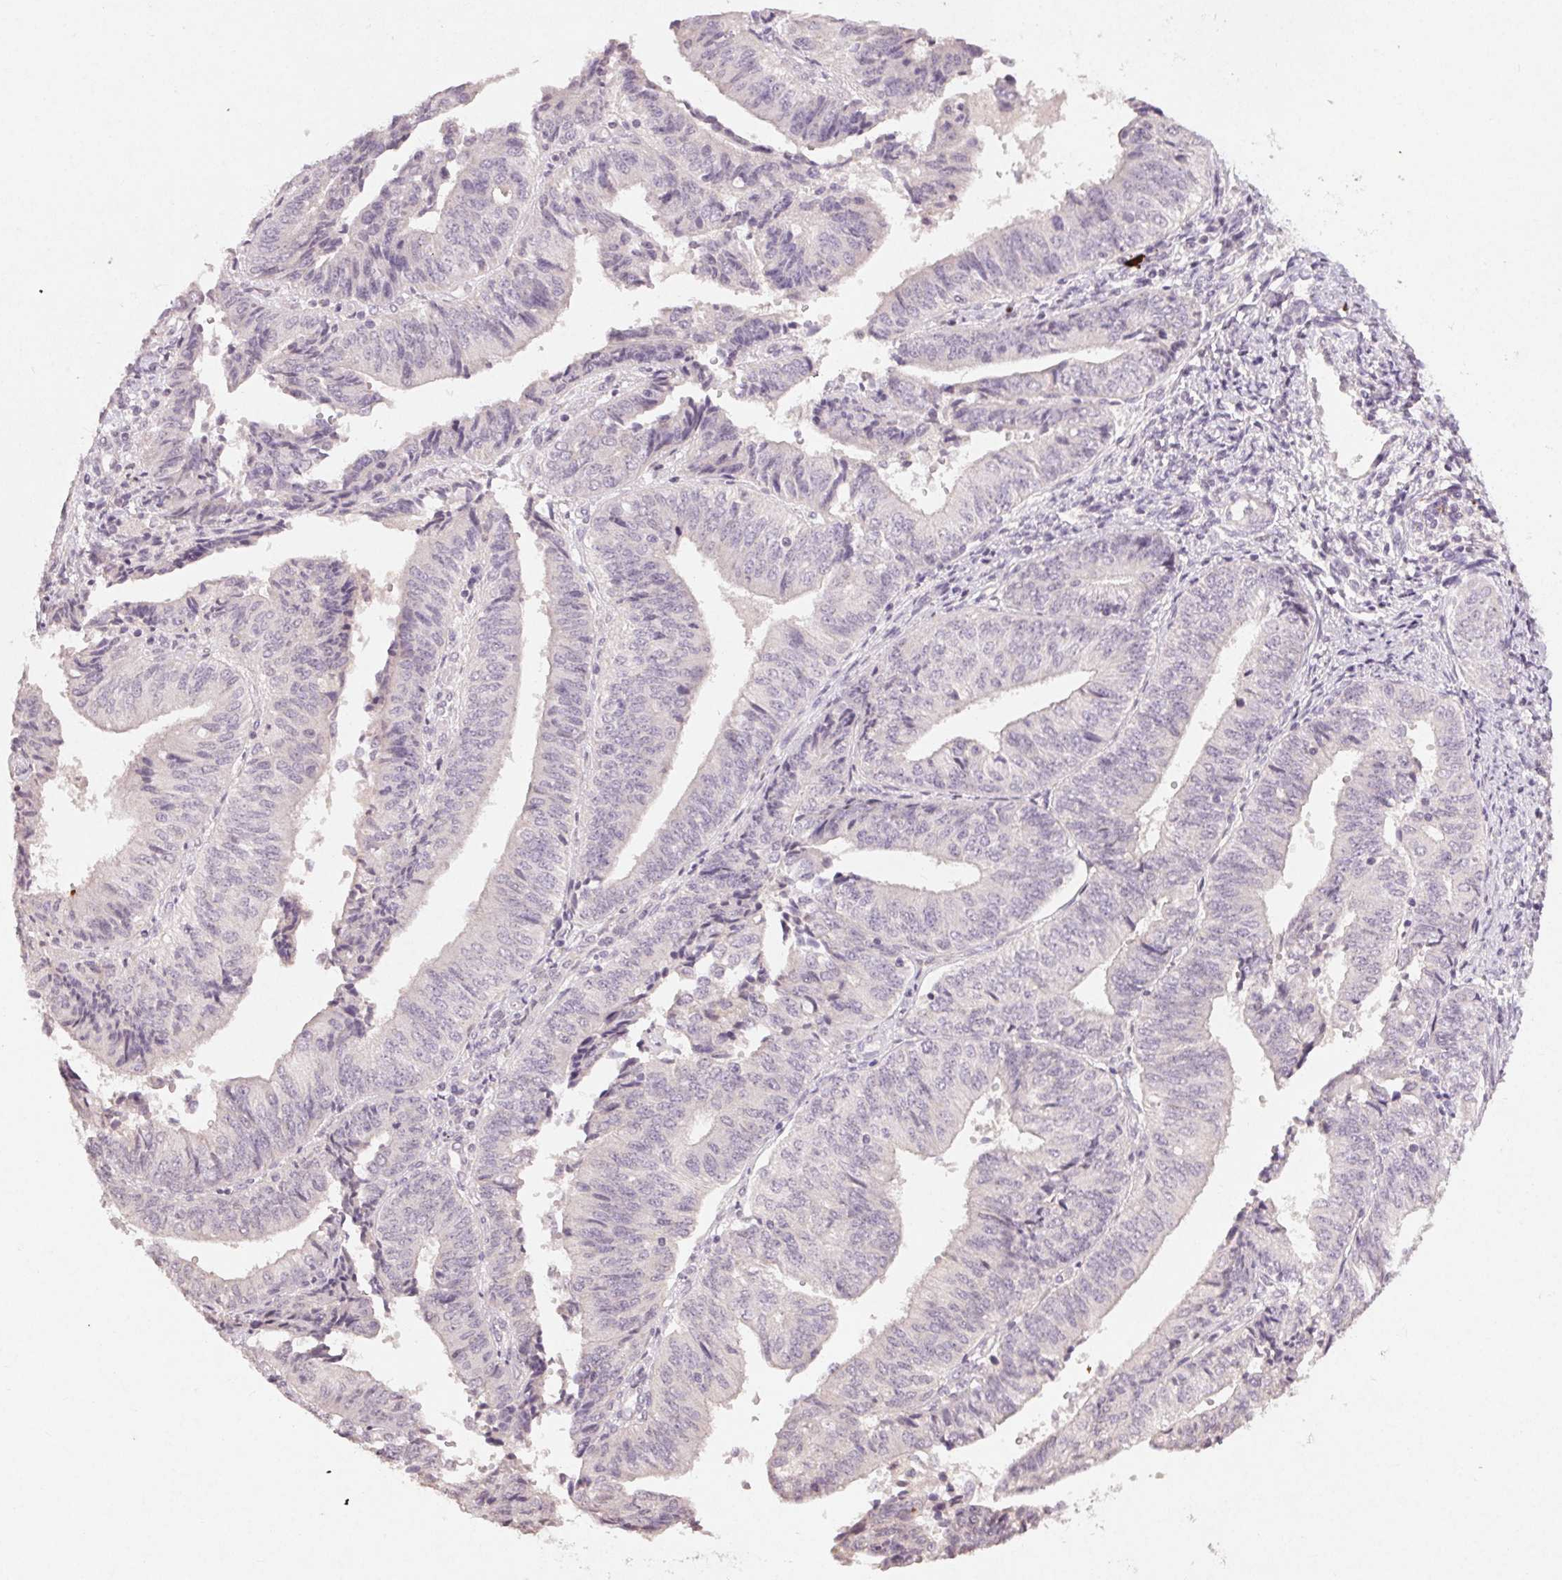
{"staining": {"intensity": "negative", "quantity": "none", "location": "none"}, "tissue": "endometrial cancer", "cell_type": "Tumor cells", "image_type": "cancer", "snomed": [{"axis": "morphology", "description": "Adenocarcinoma, NOS"}, {"axis": "topography", "description": "Endometrium"}], "caption": "Immunohistochemistry (IHC) micrograph of human endometrial adenocarcinoma stained for a protein (brown), which demonstrates no positivity in tumor cells.", "gene": "KLRC3", "patient": {"sex": "female", "age": 58}}